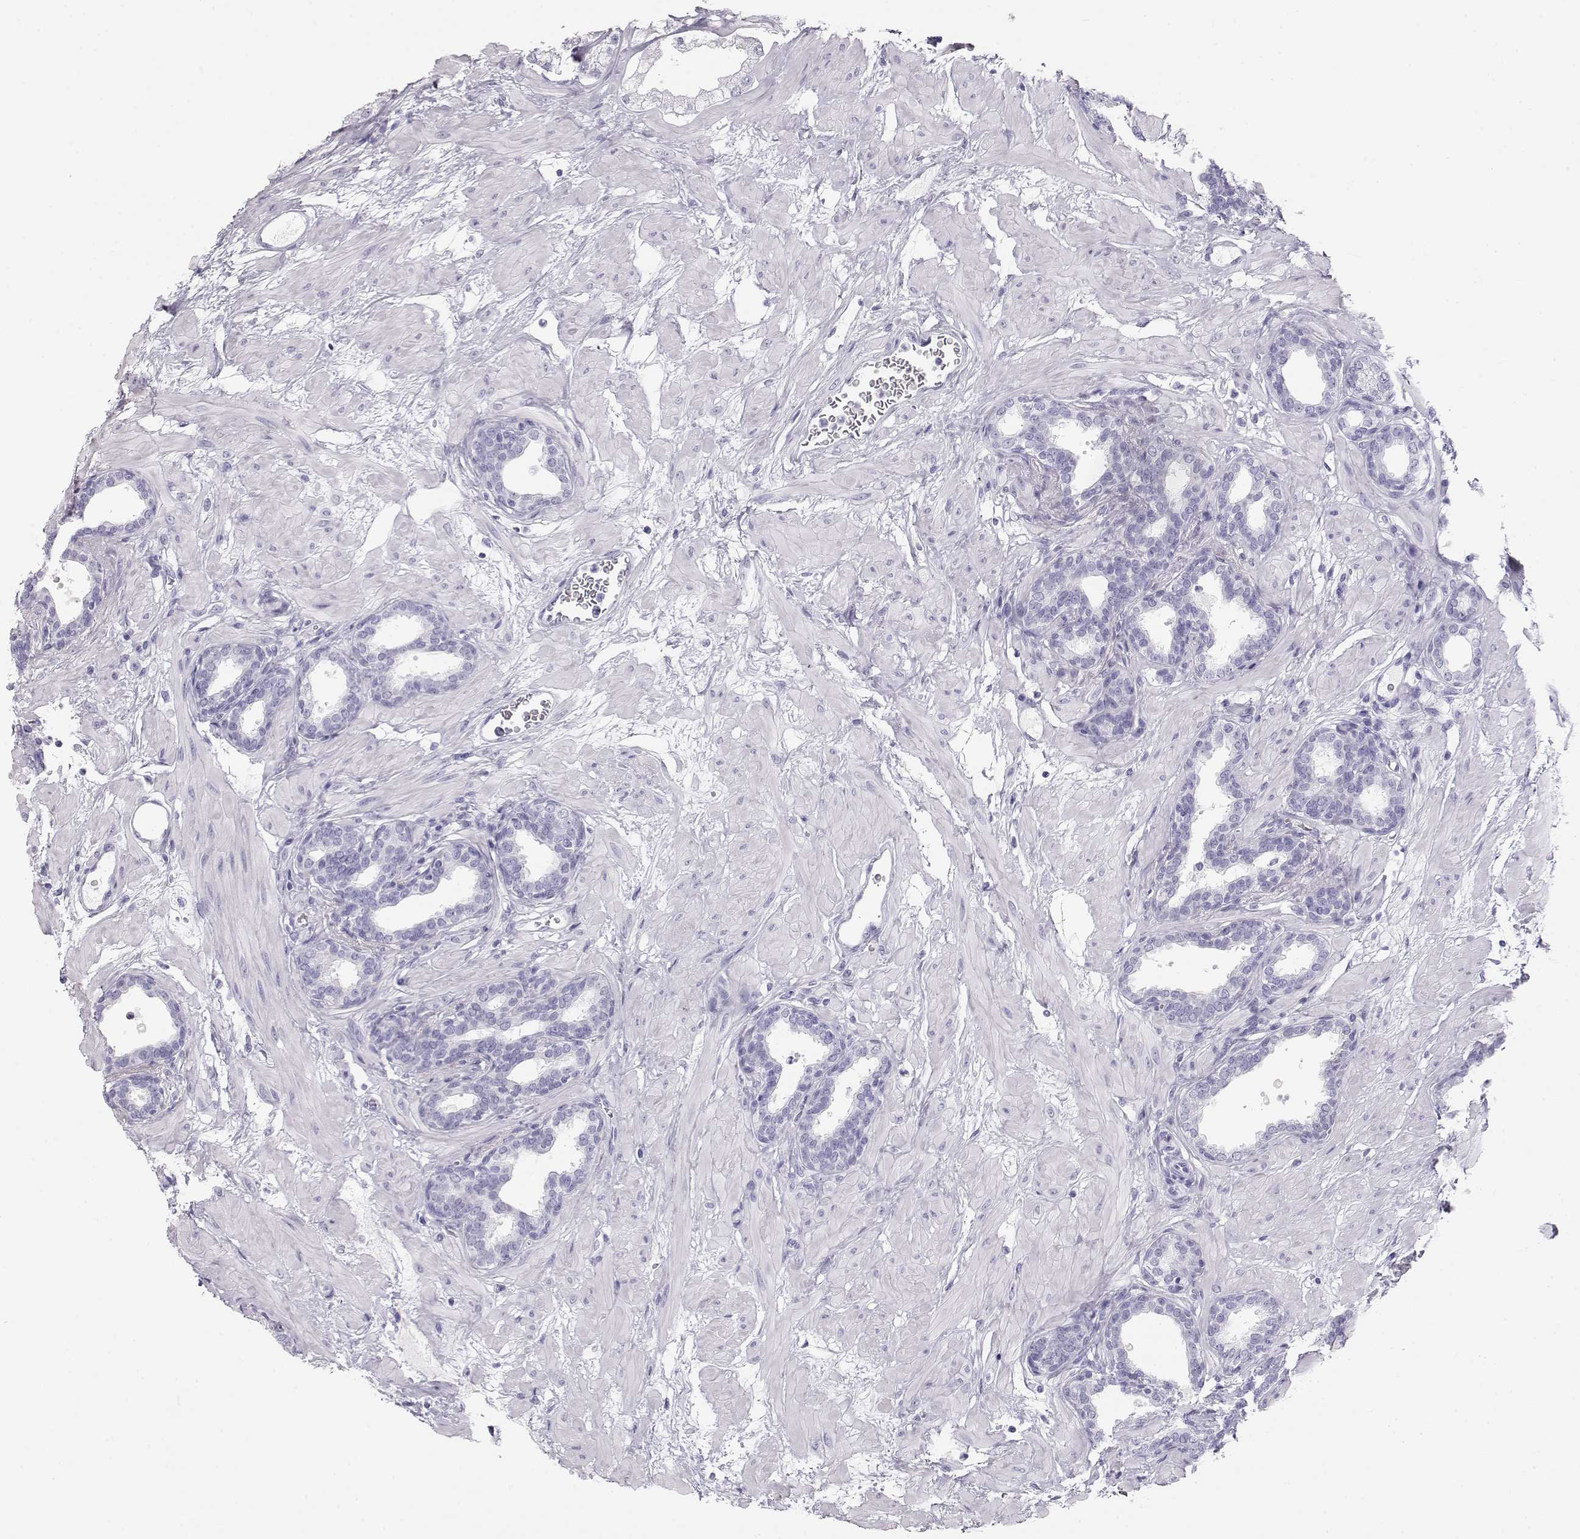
{"staining": {"intensity": "negative", "quantity": "none", "location": "none"}, "tissue": "prostate", "cell_type": "Glandular cells", "image_type": "normal", "snomed": [{"axis": "morphology", "description": "Normal tissue, NOS"}, {"axis": "topography", "description": "Prostate"}], "caption": "DAB (3,3'-diaminobenzidine) immunohistochemical staining of unremarkable human prostate exhibits no significant expression in glandular cells.", "gene": "TKTL1", "patient": {"sex": "male", "age": 37}}